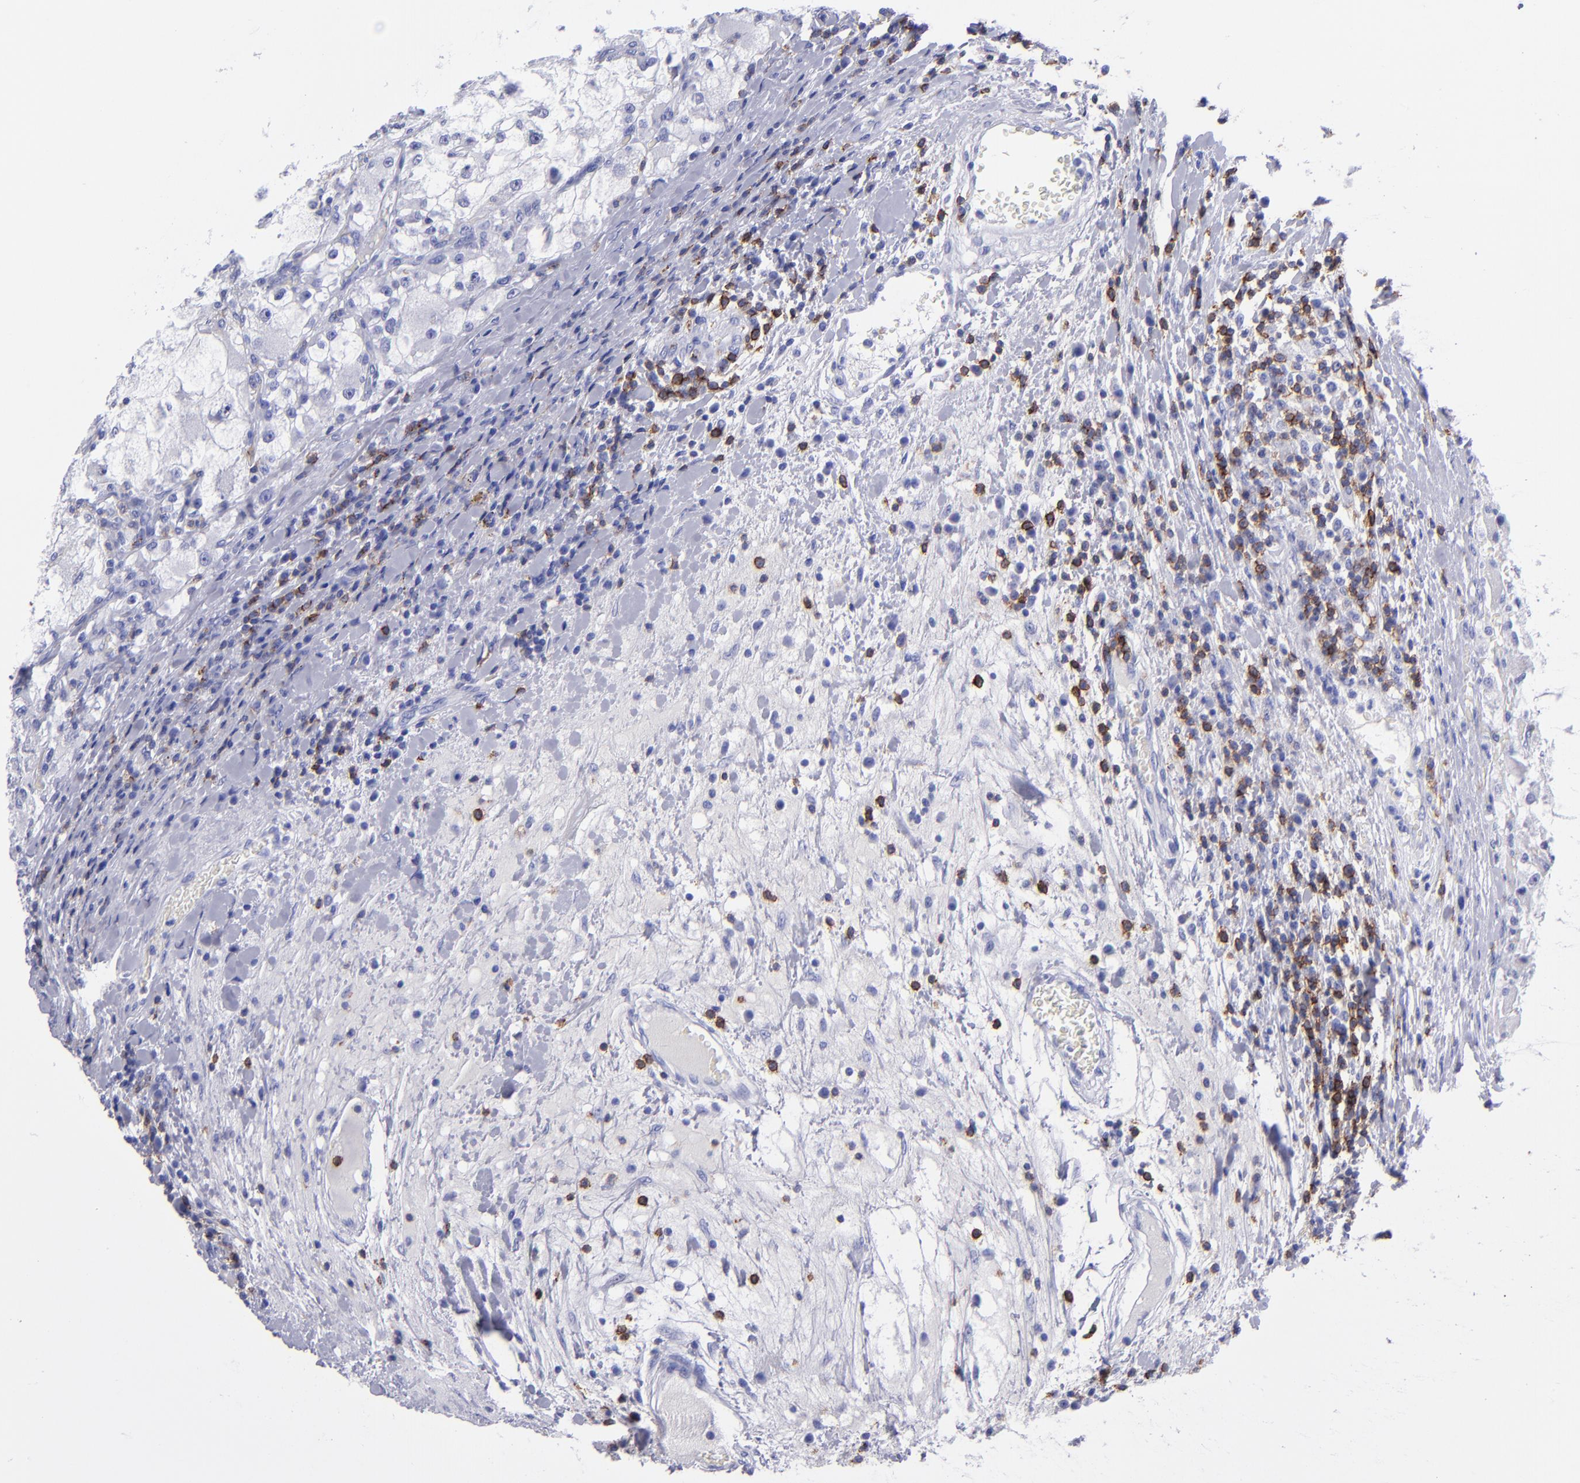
{"staining": {"intensity": "negative", "quantity": "none", "location": "none"}, "tissue": "renal cancer", "cell_type": "Tumor cells", "image_type": "cancer", "snomed": [{"axis": "morphology", "description": "Adenocarcinoma, NOS"}, {"axis": "topography", "description": "Kidney"}], "caption": "DAB immunohistochemical staining of human renal cancer (adenocarcinoma) reveals no significant positivity in tumor cells.", "gene": "CD6", "patient": {"sex": "female", "age": 73}}